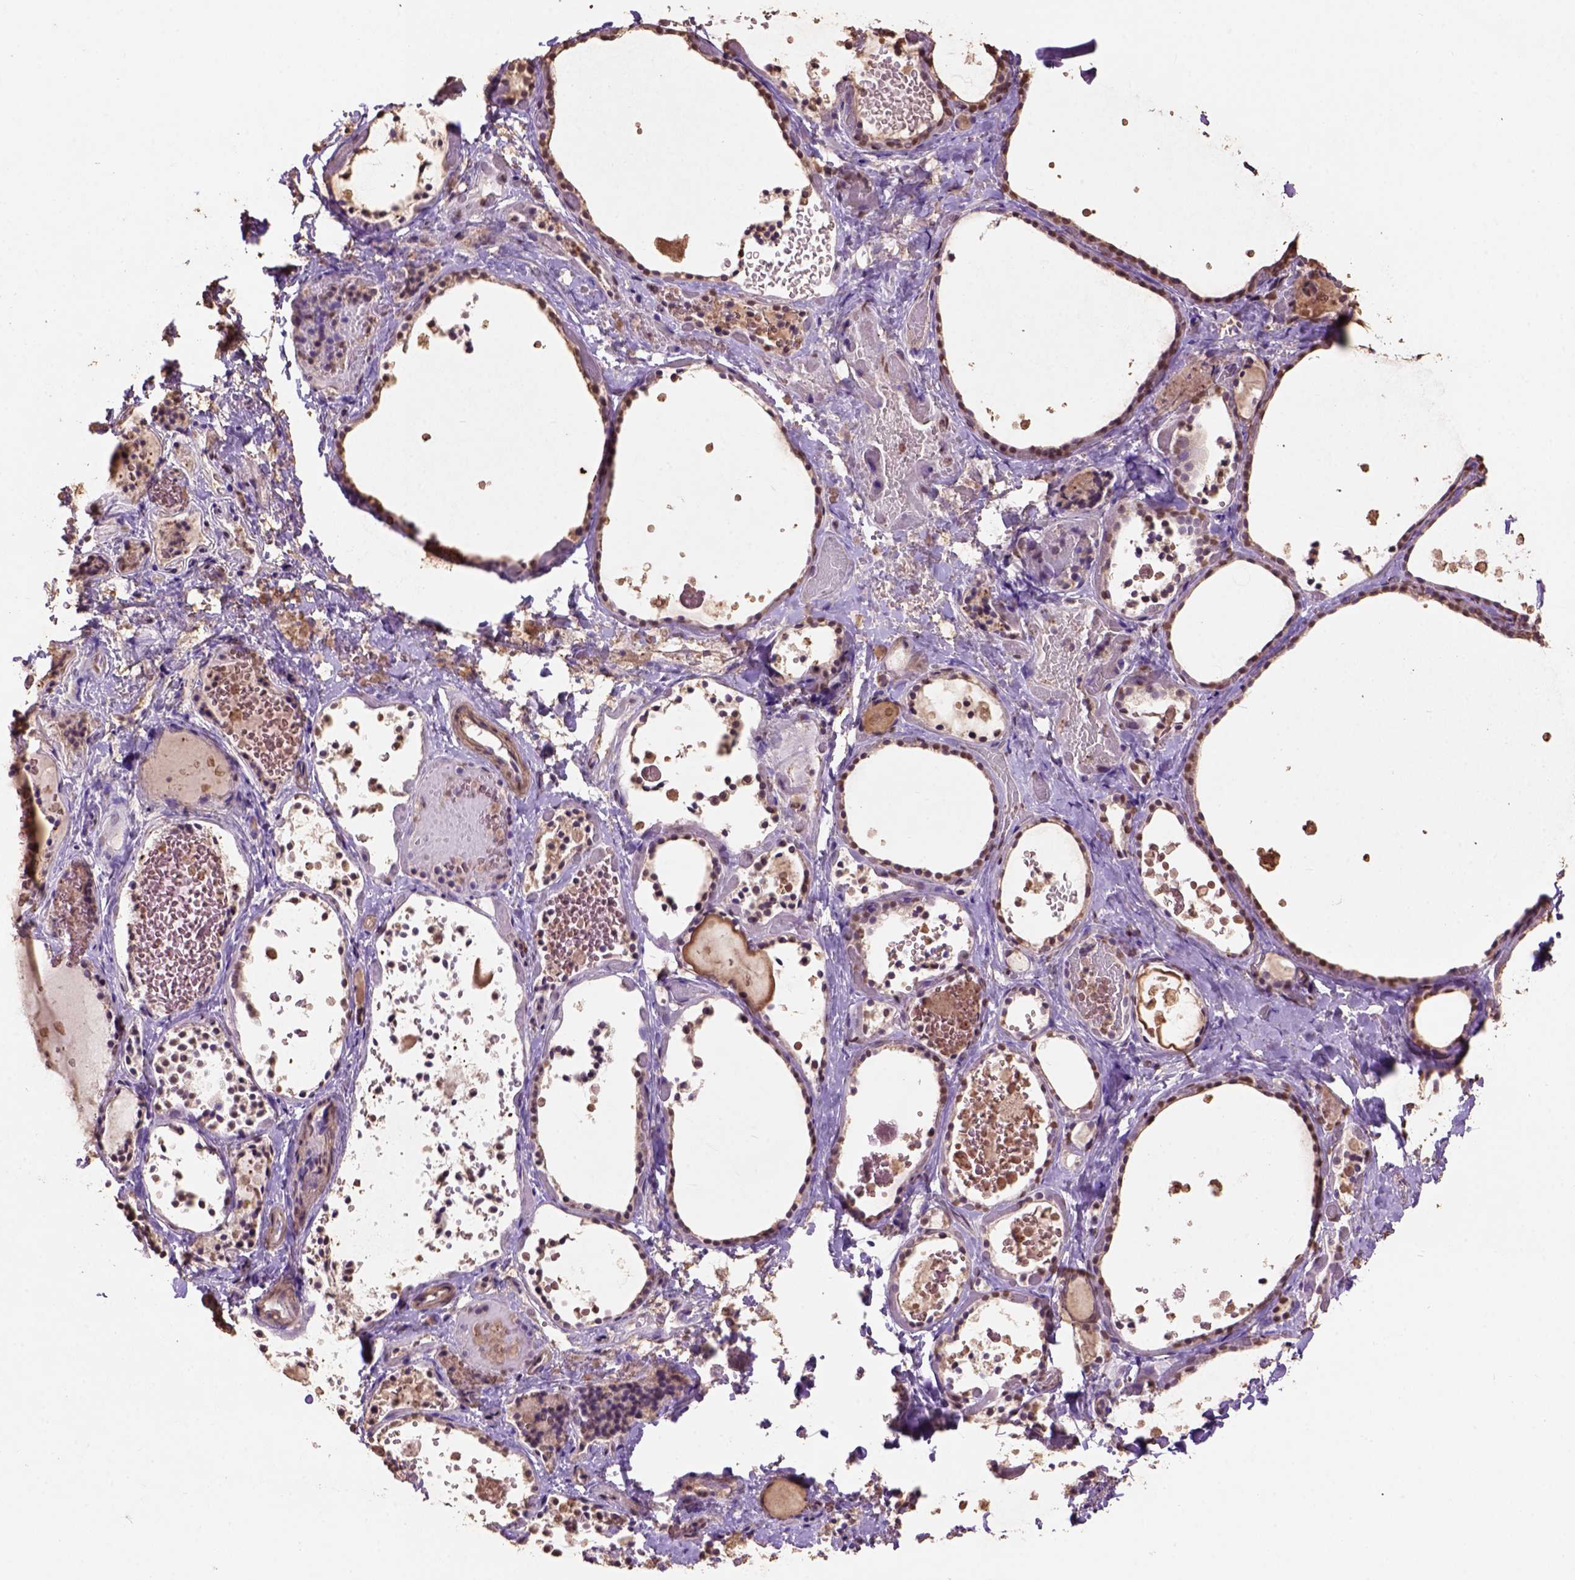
{"staining": {"intensity": "strong", "quantity": ">75%", "location": "nuclear"}, "tissue": "thyroid gland", "cell_type": "Glandular cells", "image_type": "normal", "snomed": [{"axis": "morphology", "description": "Normal tissue, NOS"}, {"axis": "topography", "description": "Thyroid gland"}], "caption": "Immunohistochemistry histopathology image of benign thyroid gland stained for a protein (brown), which demonstrates high levels of strong nuclear expression in approximately >75% of glandular cells.", "gene": "CSTF2T", "patient": {"sex": "female", "age": 56}}